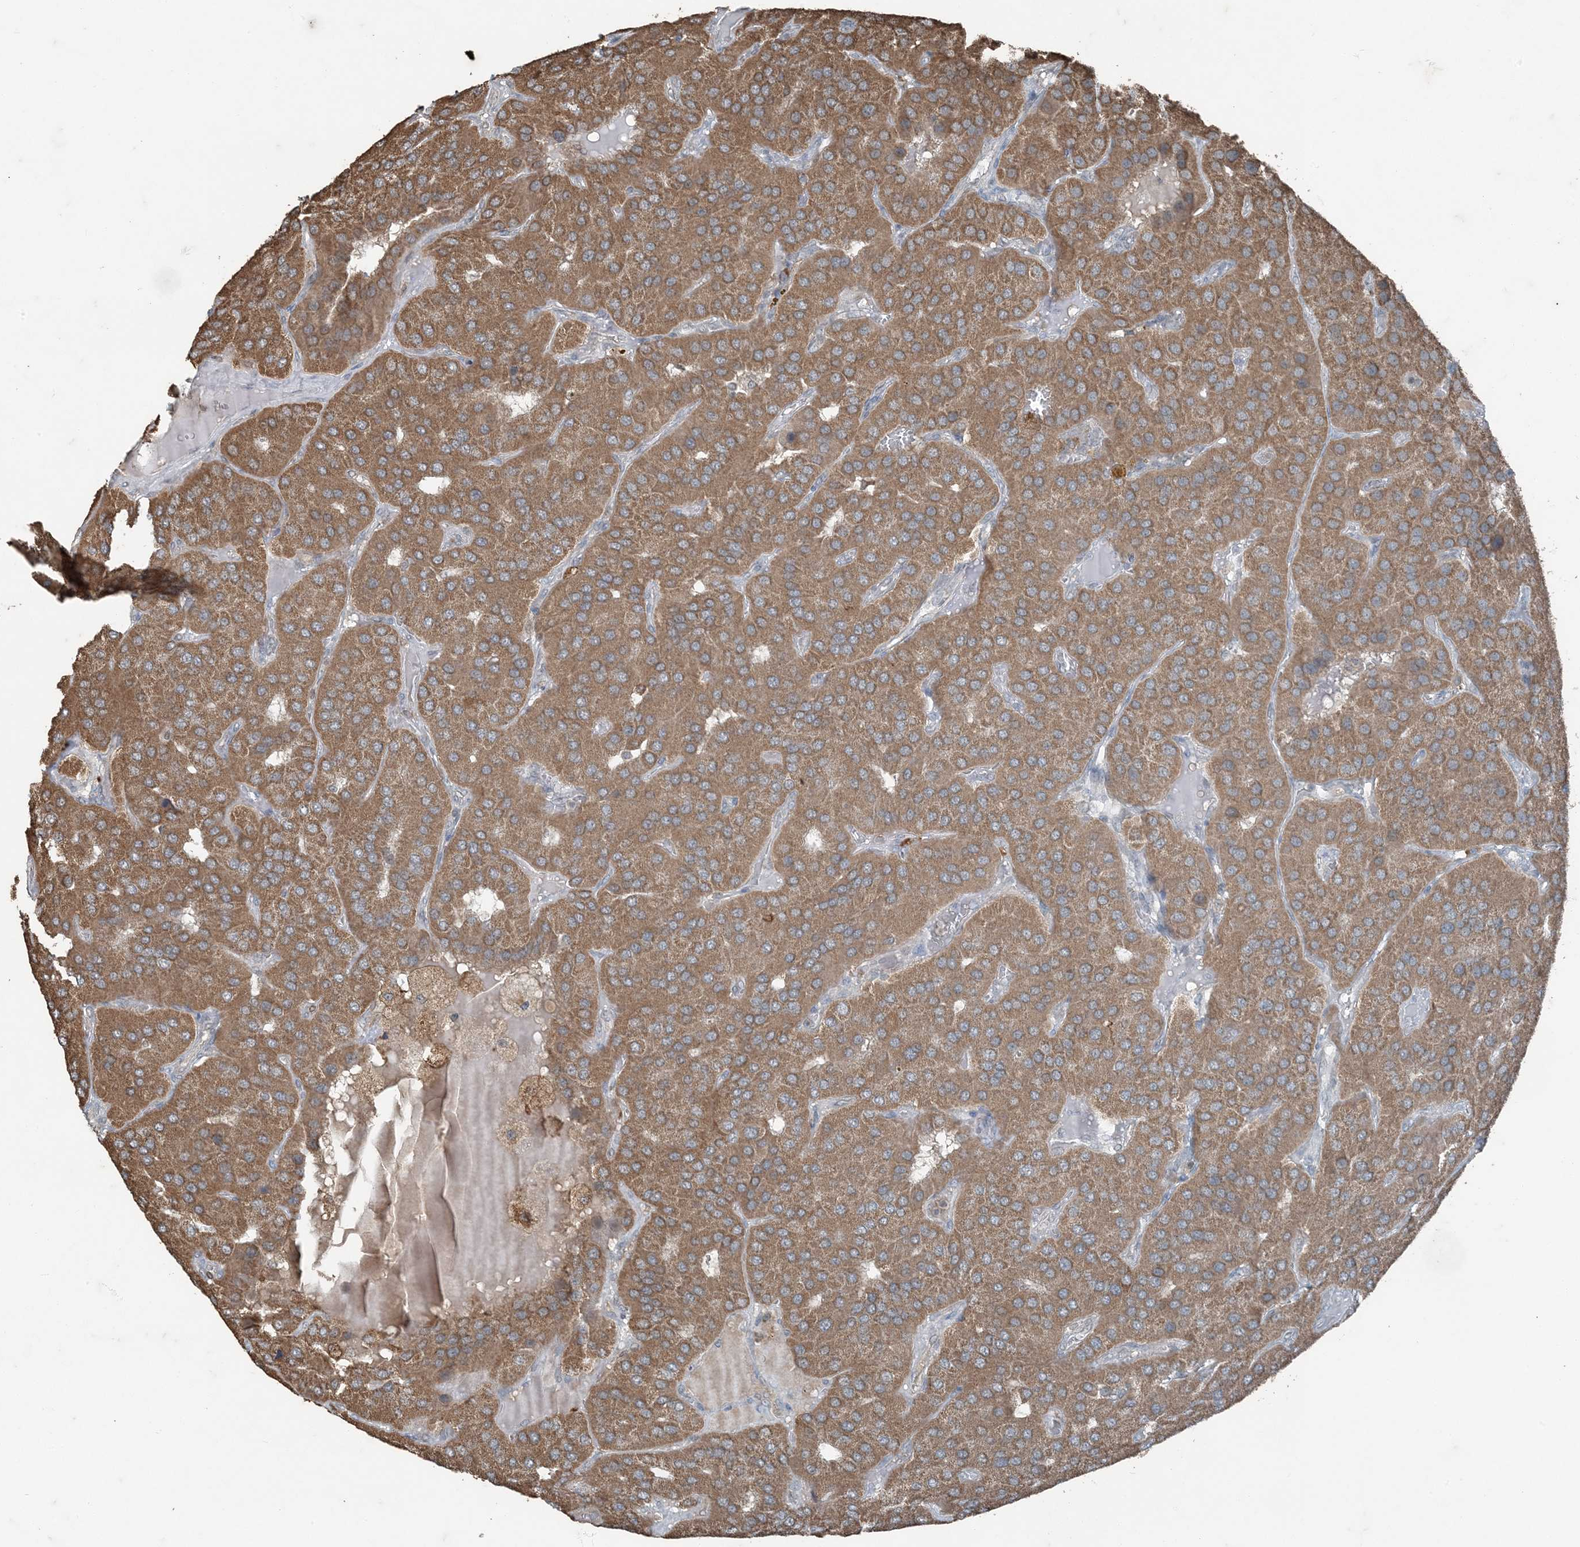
{"staining": {"intensity": "moderate", "quantity": ">75%", "location": "cytoplasmic/membranous"}, "tissue": "parathyroid gland", "cell_type": "Glandular cells", "image_type": "normal", "snomed": [{"axis": "morphology", "description": "Normal tissue, NOS"}, {"axis": "morphology", "description": "Adenoma, NOS"}, {"axis": "topography", "description": "Parathyroid gland"}], "caption": "Brown immunohistochemical staining in benign human parathyroid gland exhibits moderate cytoplasmic/membranous positivity in approximately >75% of glandular cells.", "gene": "GNL1", "patient": {"sex": "female", "age": 86}}